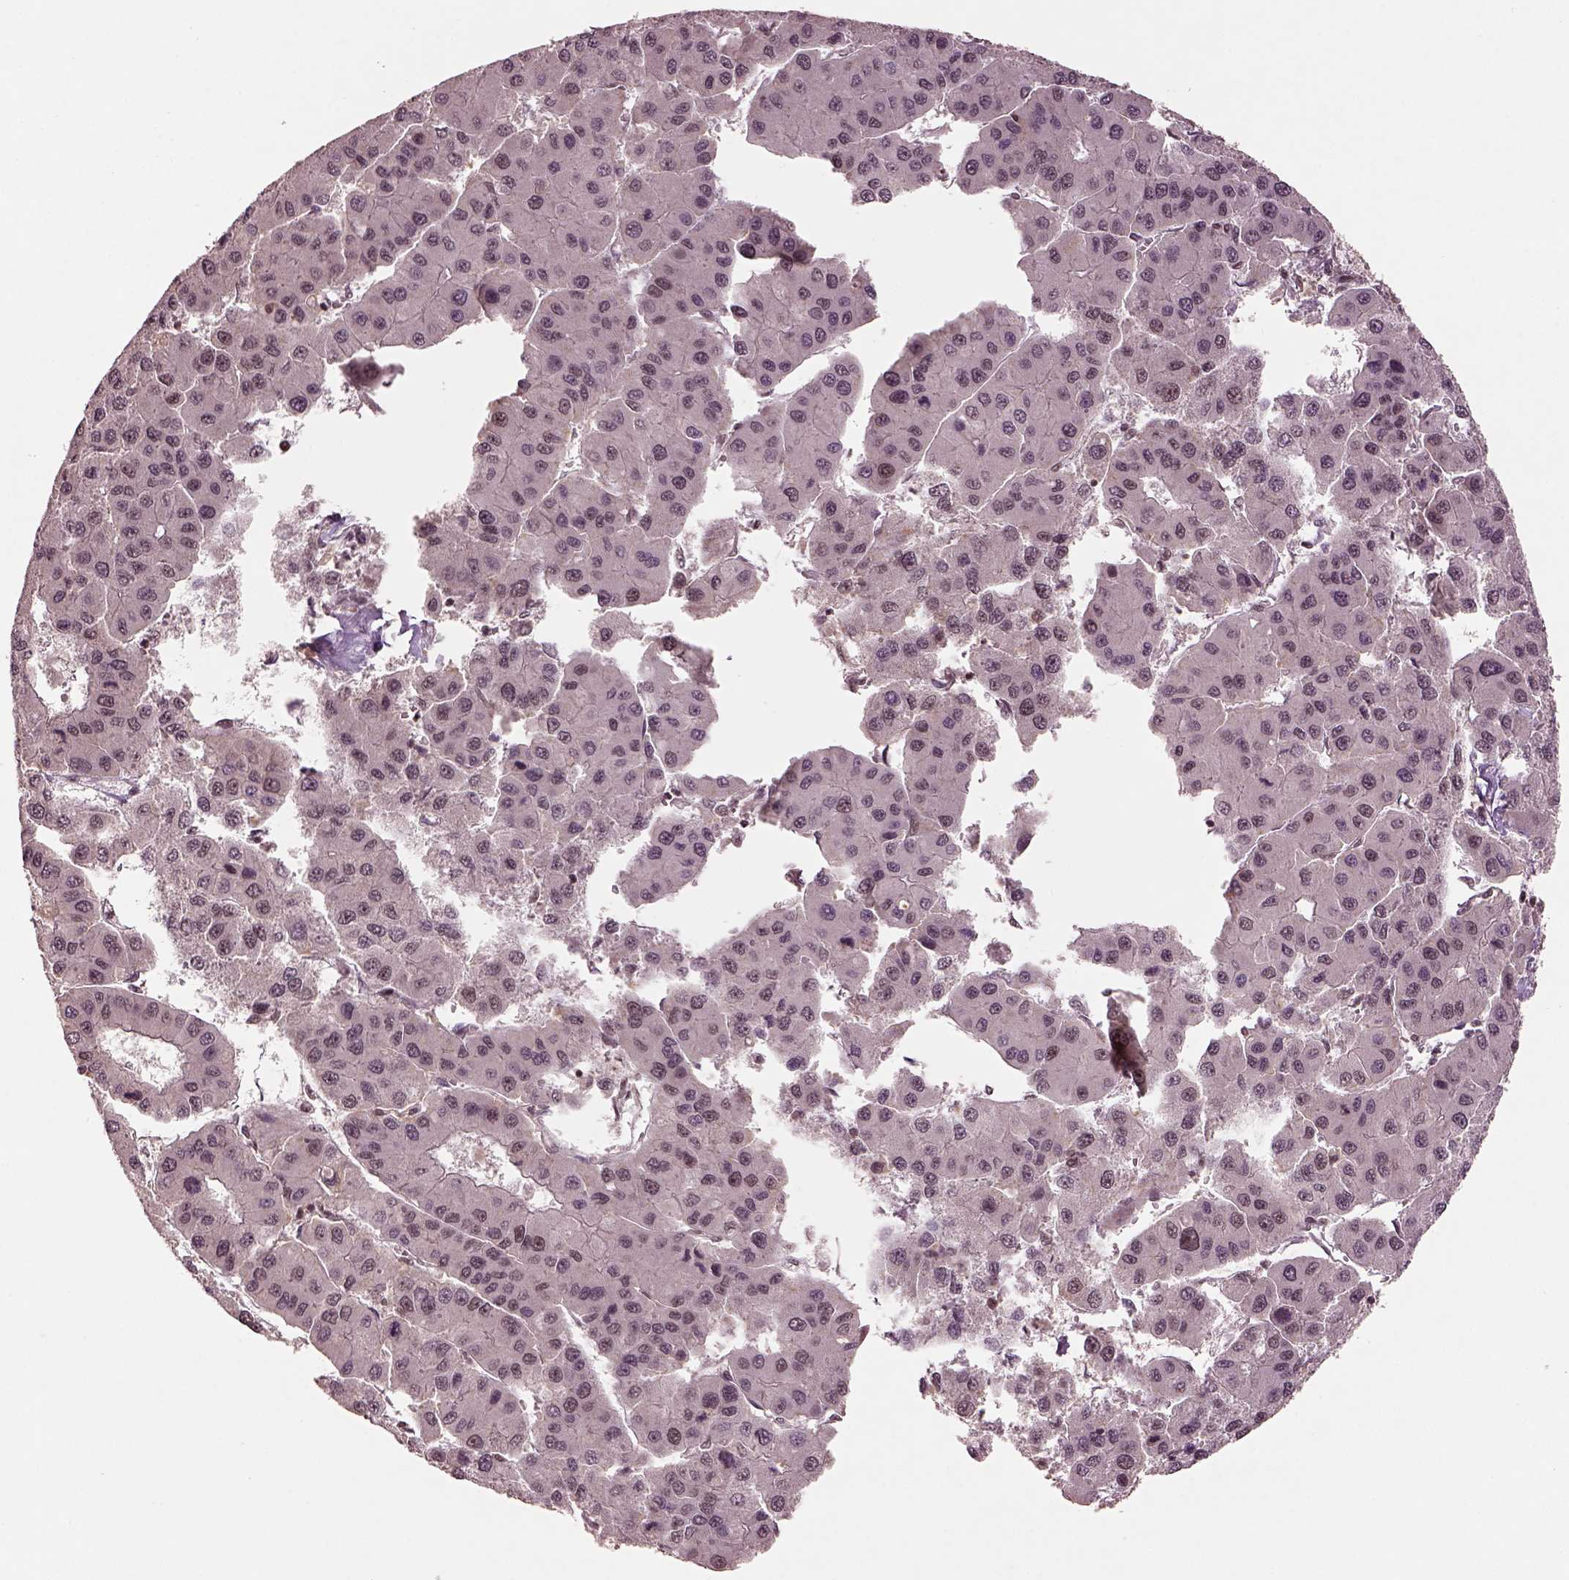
{"staining": {"intensity": "weak", "quantity": "<25%", "location": "nuclear"}, "tissue": "liver cancer", "cell_type": "Tumor cells", "image_type": "cancer", "snomed": [{"axis": "morphology", "description": "Carcinoma, Hepatocellular, NOS"}, {"axis": "topography", "description": "Liver"}], "caption": "Tumor cells show no significant protein staining in liver cancer (hepatocellular carcinoma). (Brightfield microscopy of DAB immunohistochemistry (IHC) at high magnification).", "gene": "BRD9", "patient": {"sex": "male", "age": 73}}